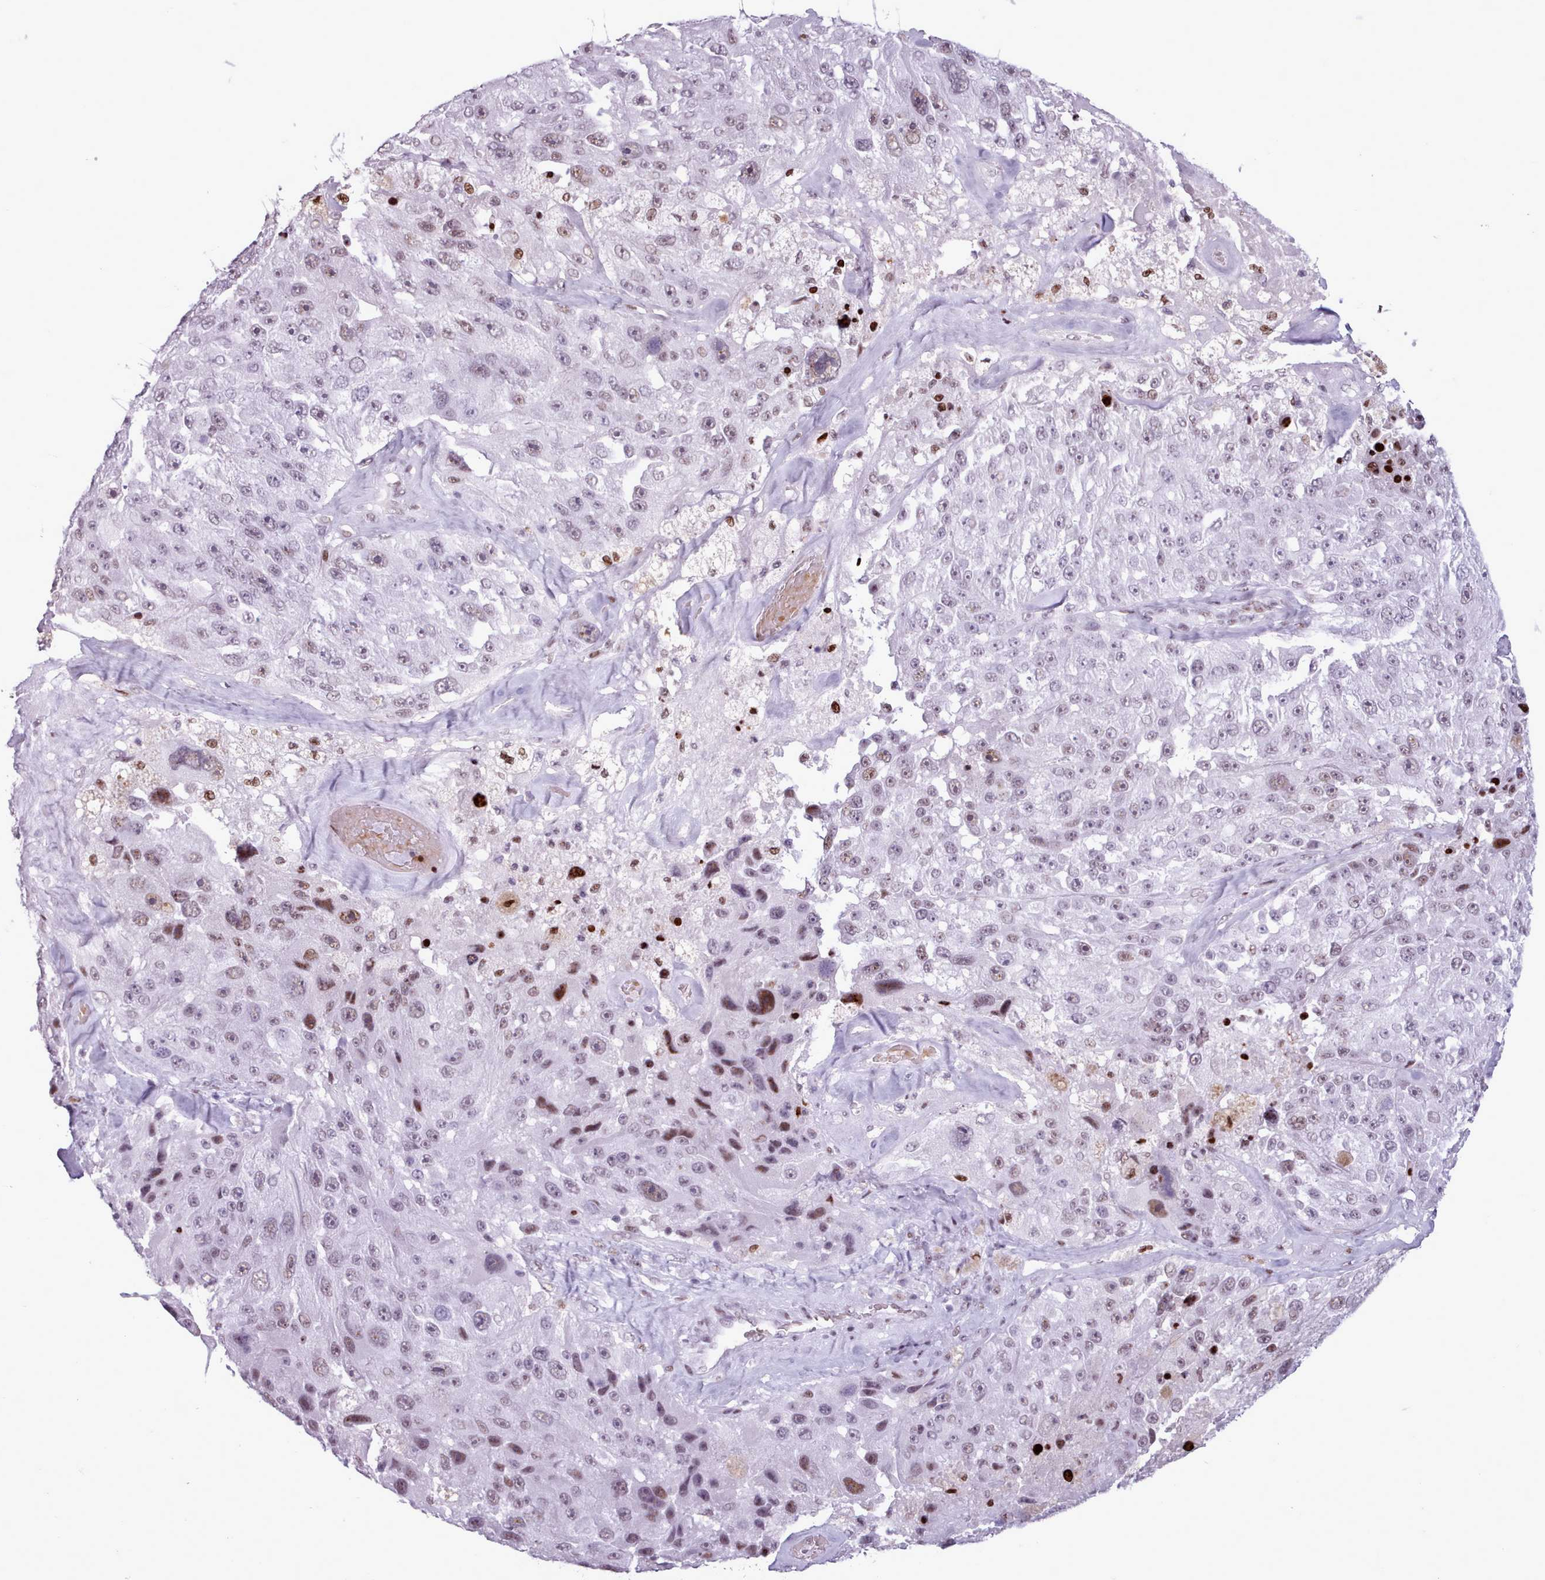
{"staining": {"intensity": "moderate", "quantity": "25%-75%", "location": "nuclear"}, "tissue": "melanoma", "cell_type": "Tumor cells", "image_type": "cancer", "snomed": [{"axis": "morphology", "description": "Malignant melanoma, Metastatic site"}, {"axis": "topography", "description": "Lymph node"}], "caption": "The photomicrograph reveals a brown stain indicating the presence of a protein in the nuclear of tumor cells in malignant melanoma (metastatic site).", "gene": "SRSF4", "patient": {"sex": "male", "age": 62}}